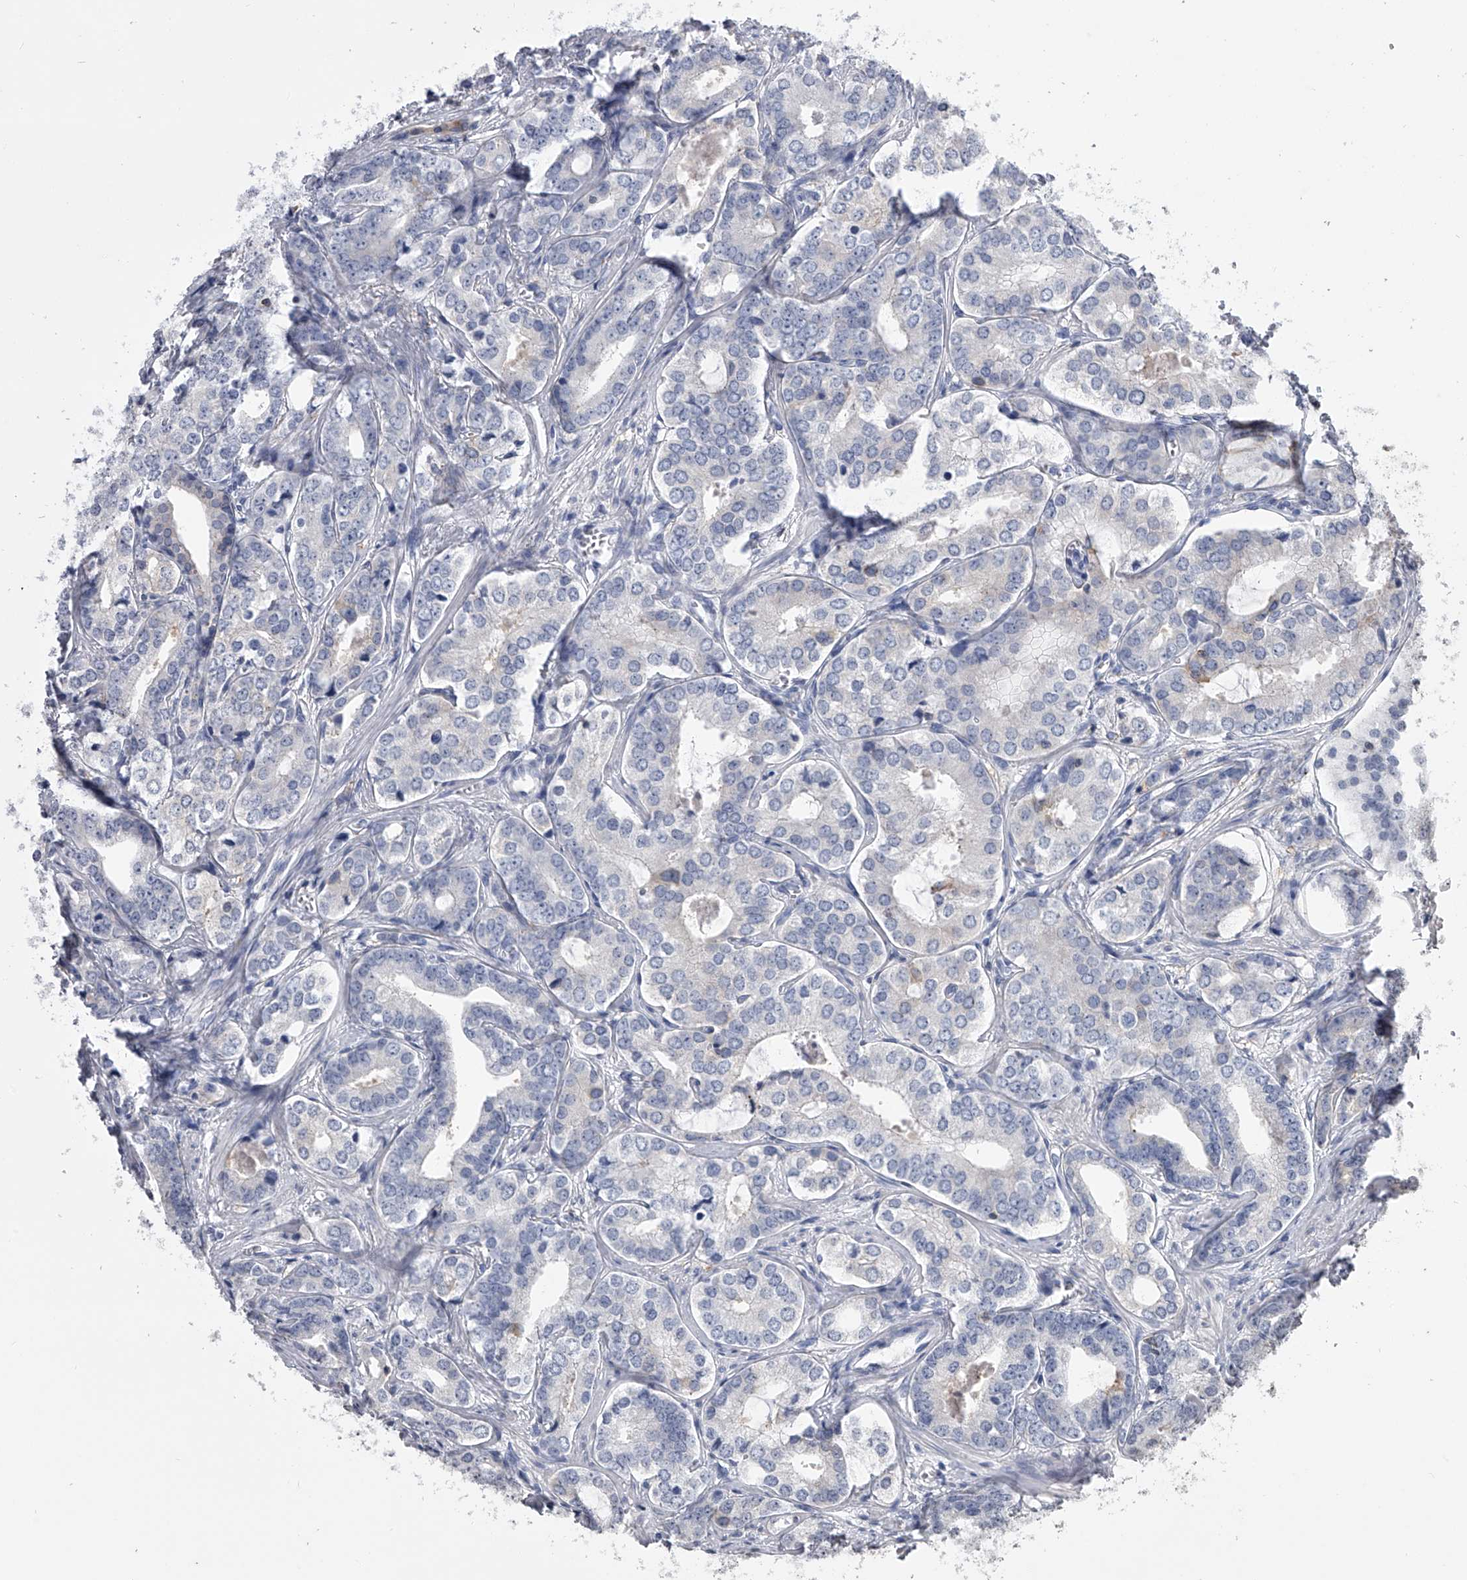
{"staining": {"intensity": "negative", "quantity": "none", "location": "none"}, "tissue": "prostate cancer", "cell_type": "Tumor cells", "image_type": "cancer", "snomed": [{"axis": "morphology", "description": "Adenocarcinoma, High grade"}, {"axis": "topography", "description": "Prostate"}], "caption": "An immunohistochemistry (IHC) image of prostate cancer (adenocarcinoma (high-grade)) is shown. There is no staining in tumor cells of prostate cancer (adenocarcinoma (high-grade)). The staining was performed using DAB to visualize the protein expression in brown, while the nuclei were stained in blue with hematoxylin (Magnification: 20x).", "gene": "TASP1", "patient": {"sex": "male", "age": 62}}